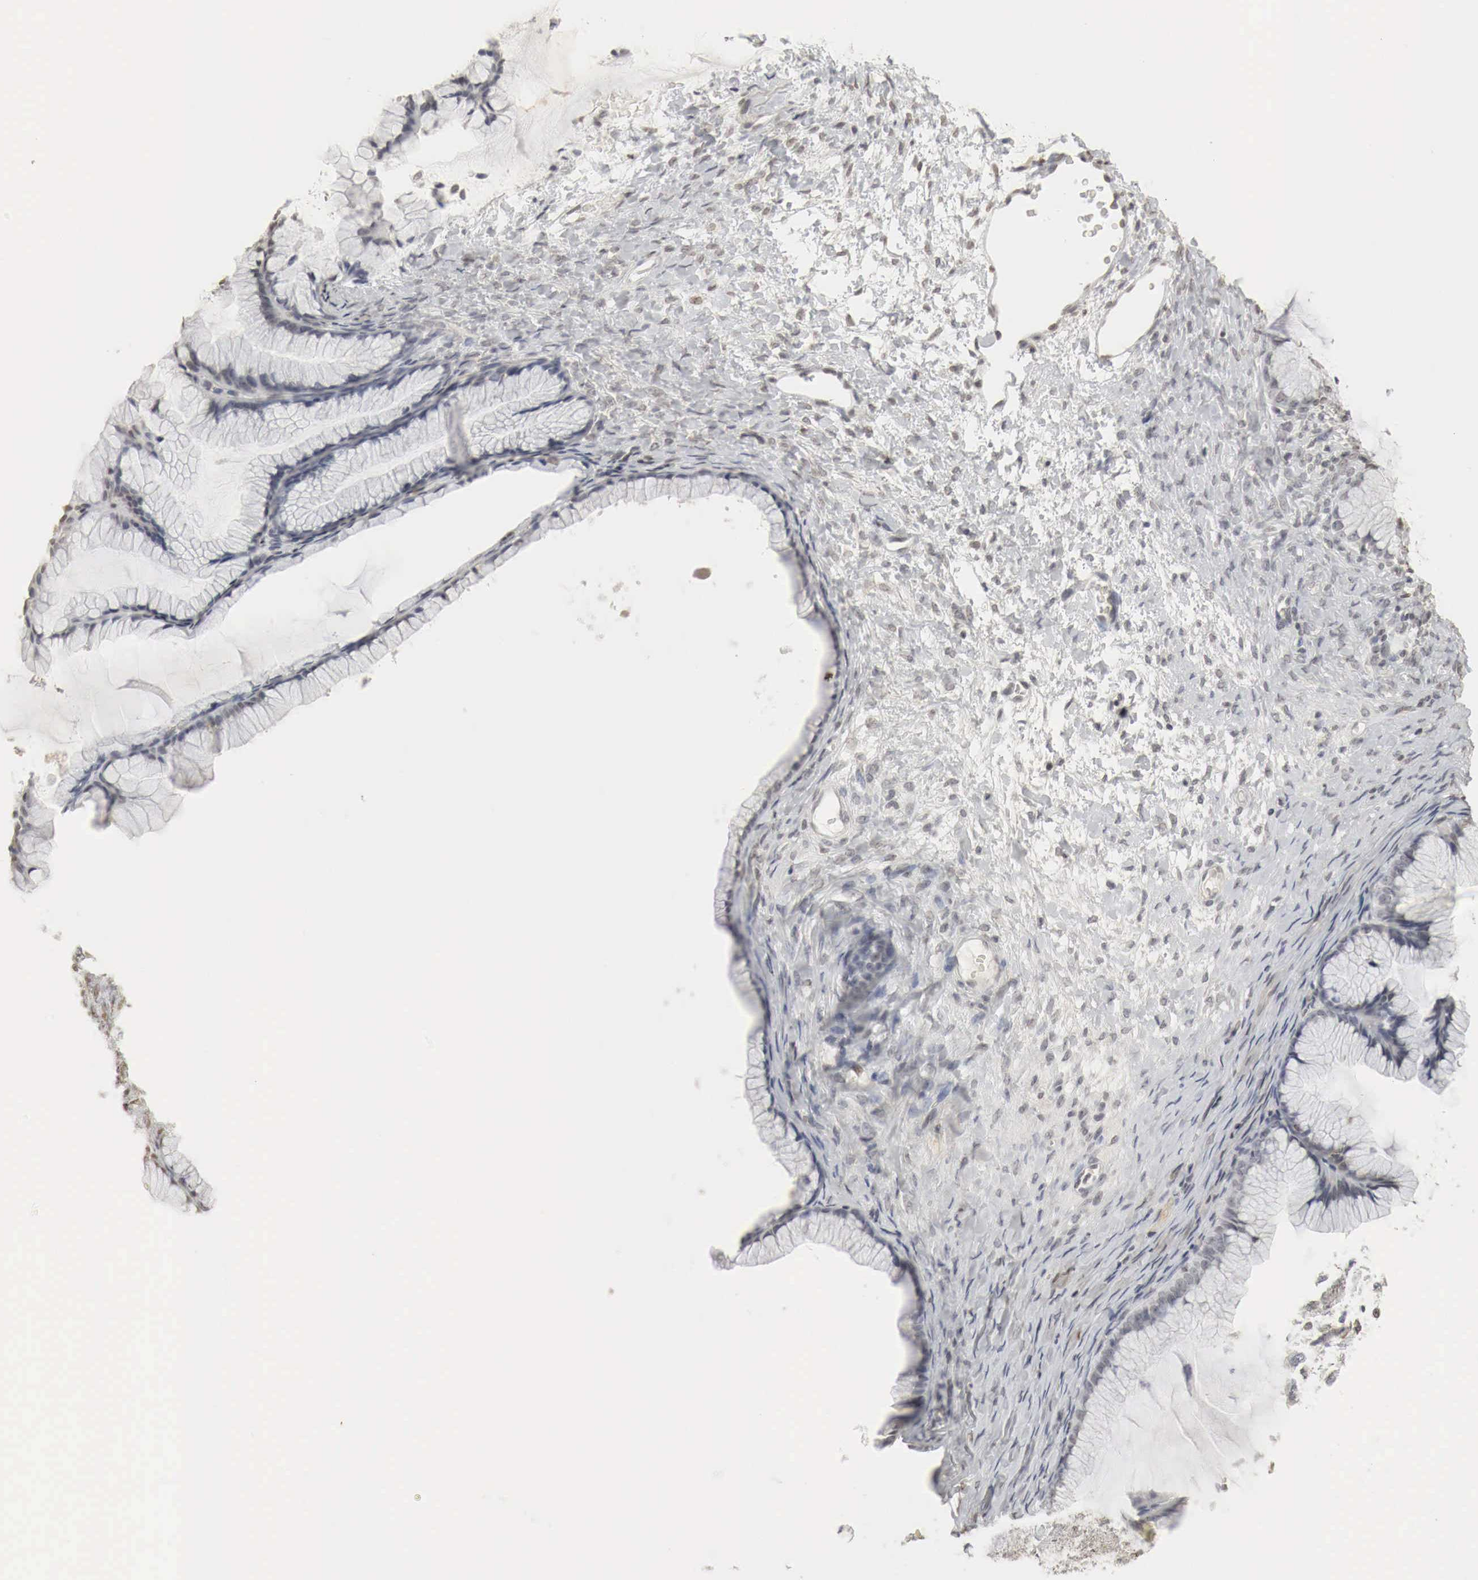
{"staining": {"intensity": "weak", "quantity": "<25%", "location": "cytoplasmic/membranous"}, "tissue": "ovarian cancer", "cell_type": "Tumor cells", "image_type": "cancer", "snomed": [{"axis": "morphology", "description": "Cystadenocarcinoma, mucinous, NOS"}, {"axis": "topography", "description": "Ovary"}], "caption": "Tumor cells show no significant protein positivity in ovarian mucinous cystadenocarcinoma.", "gene": "ERBB4", "patient": {"sex": "female", "age": 41}}